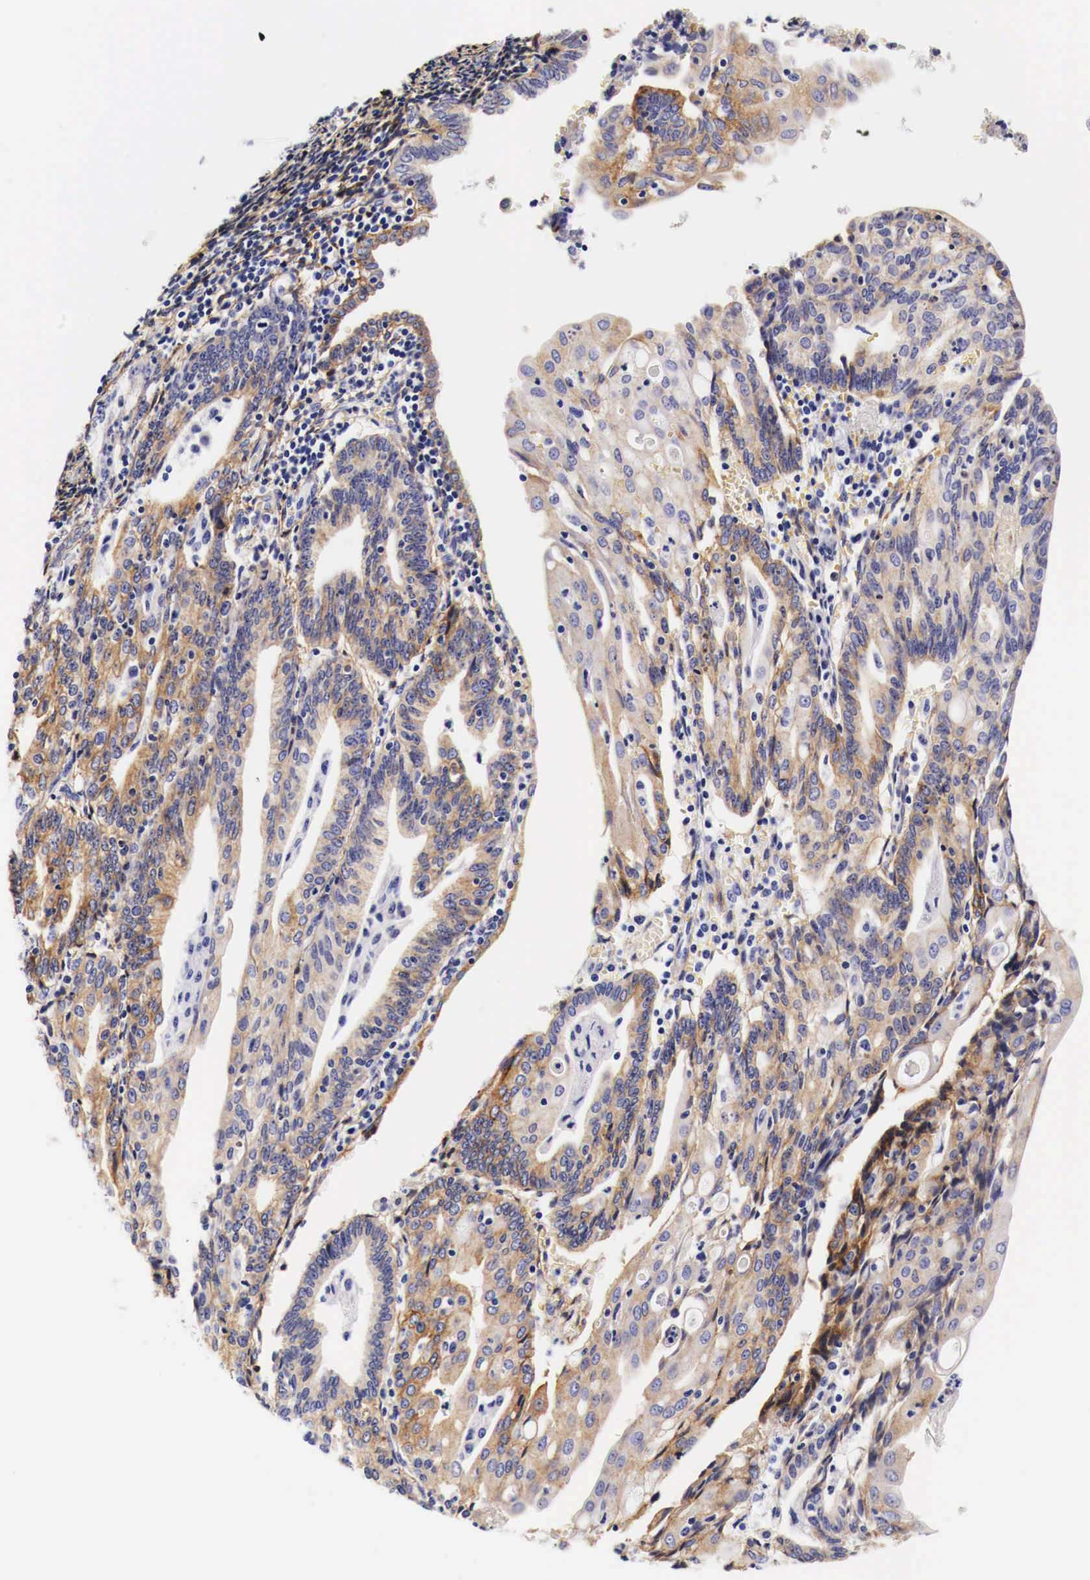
{"staining": {"intensity": "weak", "quantity": ">75%", "location": "cytoplasmic/membranous"}, "tissue": "endometrial cancer", "cell_type": "Tumor cells", "image_type": "cancer", "snomed": [{"axis": "morphology", "description": "Adenocarcinoma, NOS"}, {"axis": "topography", "description": "Endometrium"}], "caption": "Endometrial cancer stained for a protein displays weak cytoplasmic/membranous positivity in tumor cells. (DAB = brown stain, brightfield microscopy at high magnification).", "gene": "EGFR", "patient": {"sex": "female", "age": 56}}